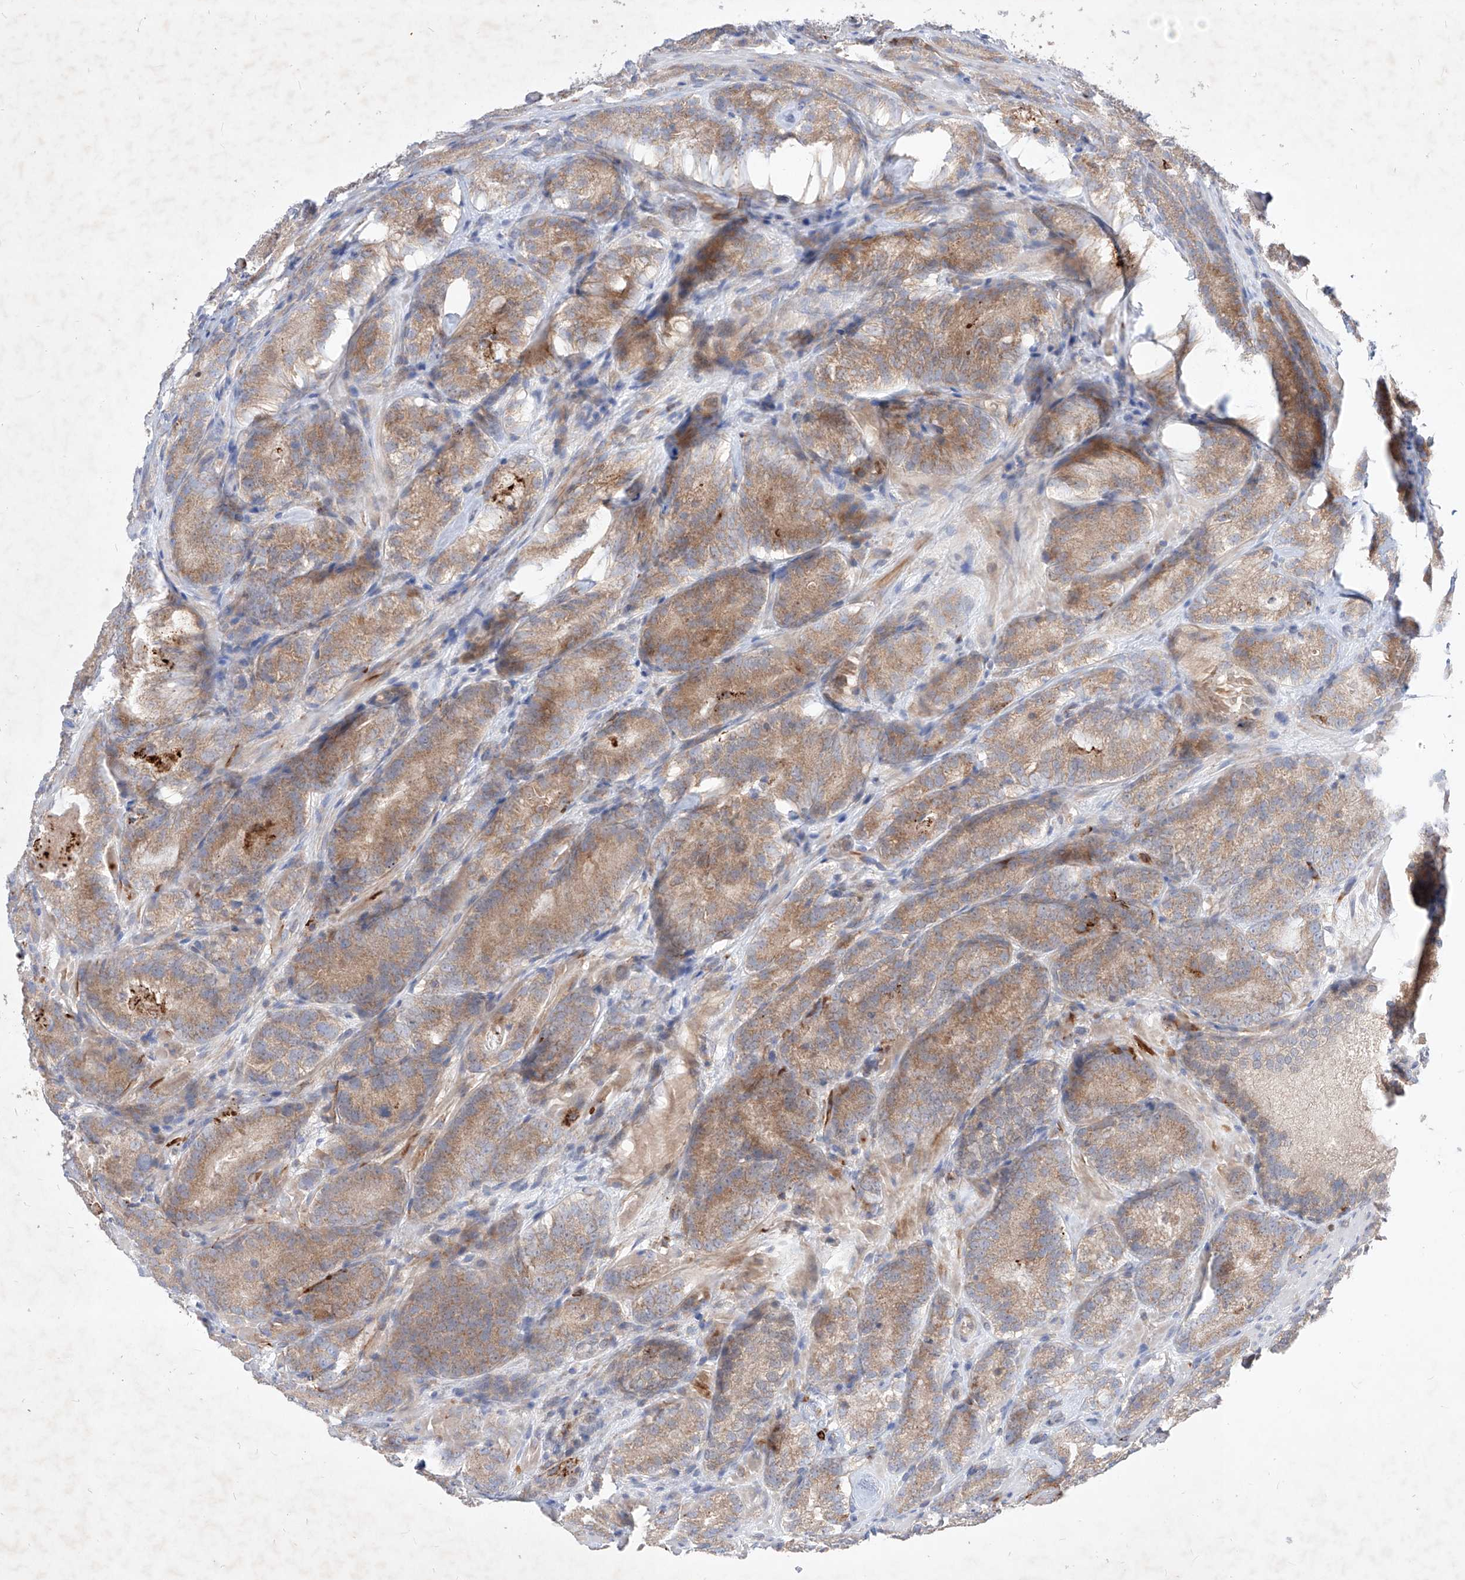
{"staining": {"intensity": "moderate", "quantity": "25%-75%", "location": "cytoplasmic/membranous"}, "tissue": "prostate cancer", "cell_type": "Tumor cells", "image_type": "cancer", "snomed": [{"axis": "morphology", "description": "Adenocarcinoma, High grade"}, {"axis": "topography", "description": "Prostate"}], "caption": "Protein staining by IHC exhibits moderate cytoplasmic/membranous expression in approximately 25%-75% of tumor cells in high-grade adenocarcinoma (prostate). The staining is performed using DAB (3,3'-diaminobenzidine) brown chromogen to label protein expression. The nuclei are counter-stained blue using hematoxylin.", "gene": "TSNAX", "patient": {"sex": "male", "age": 57}}